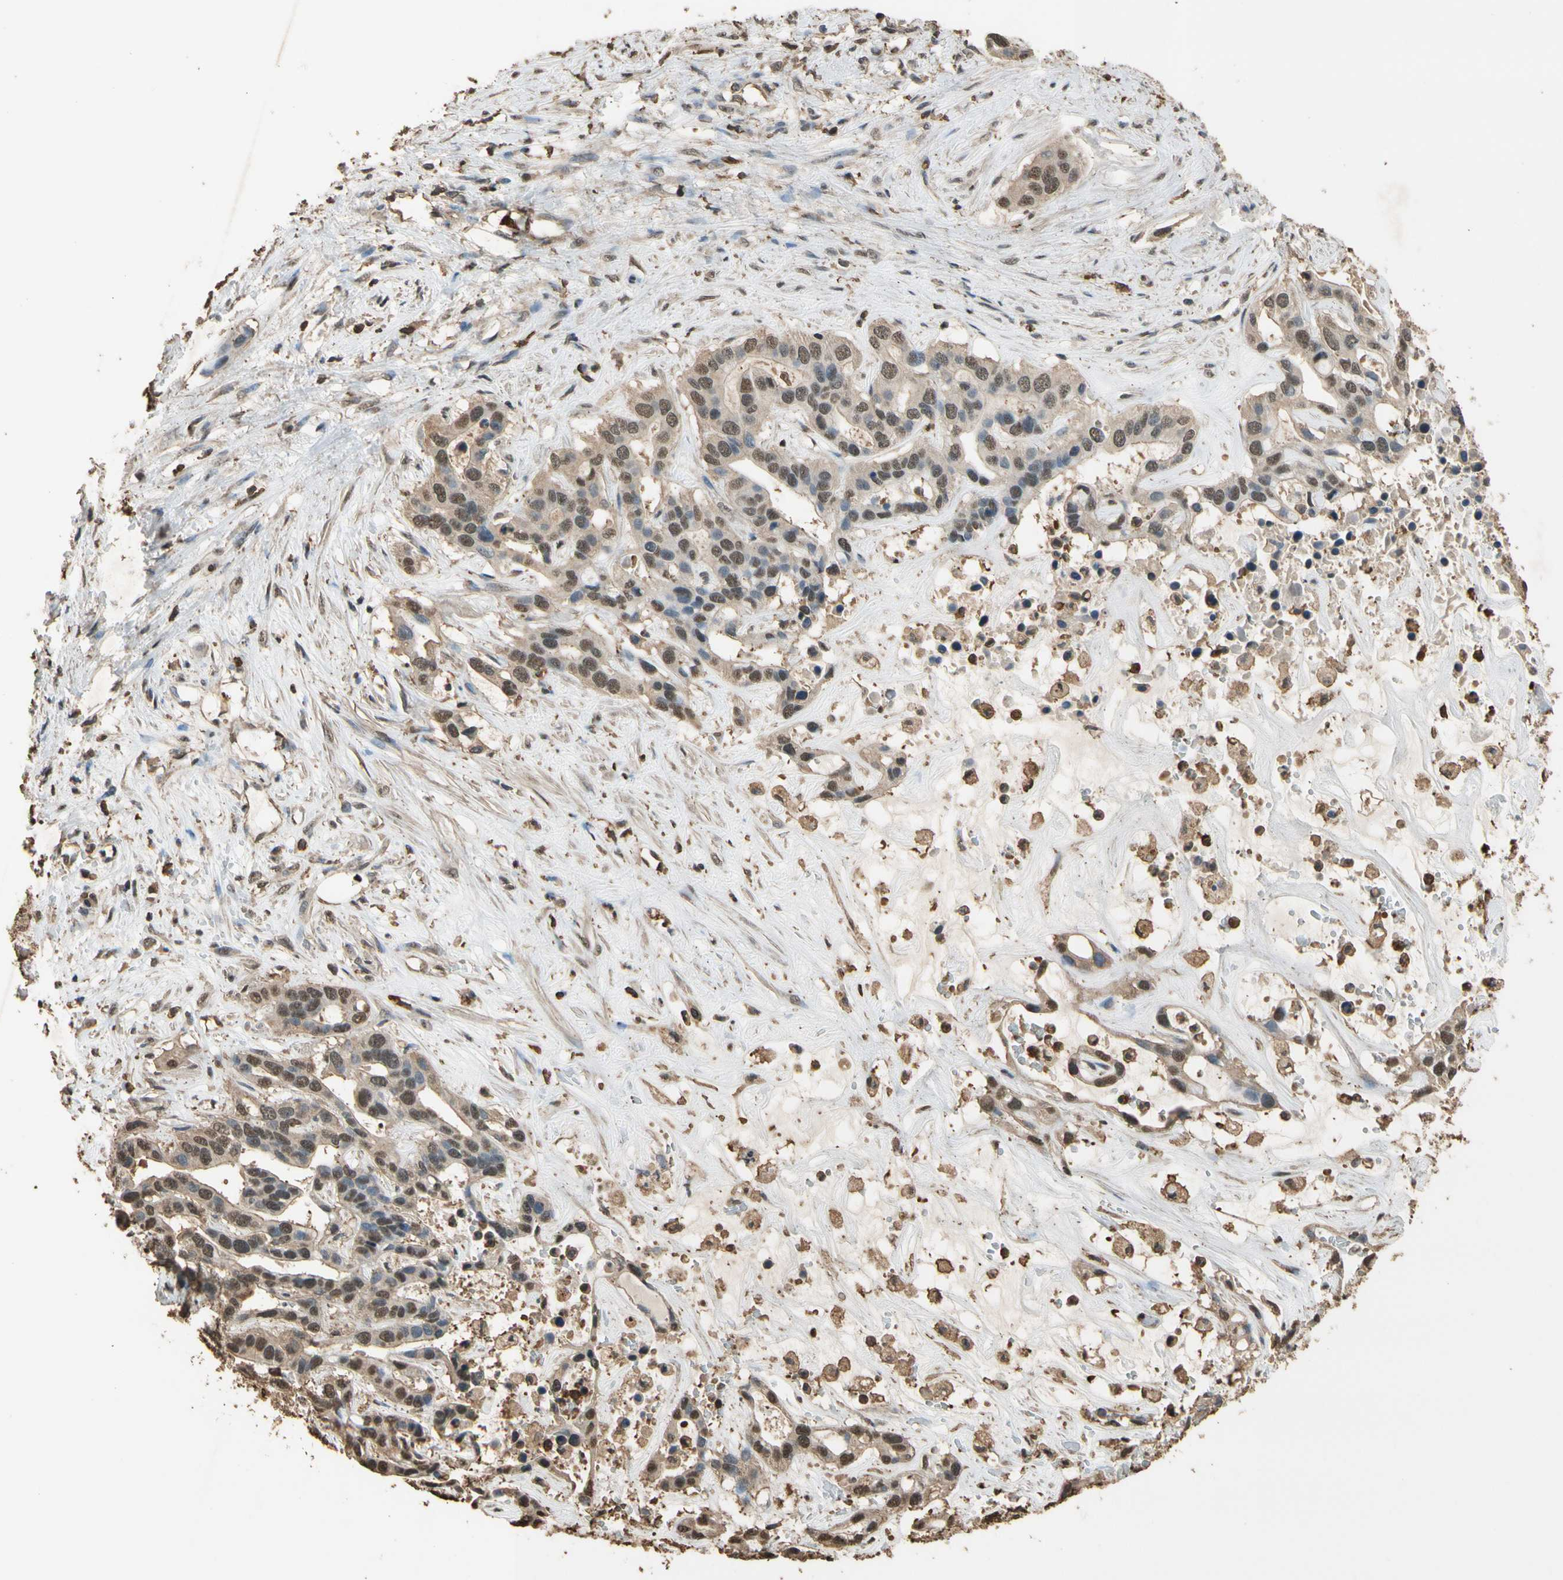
{"staining": {"intensity": "moderate", "quantity": ">75%", "location": "cytoplasmic/membranous,nuclear"}, "tissue": "liver cancer", "cell_type": "Tumor cells", "image_type": "cancer", "snomed": [{"axis": "morphology", "description": "Cholangiocarcinoma"}, {"axis": "topography", "description": "Liver"}], "caption": "Tumor cells show medium levels of moderate cytoplasmic/membranous and nuclear staining in approximately >75% of cells in human liver cholangiocarcinoma.", "gene": "TNFSF13B", "patient": {"sex": "female", "age": 65}}